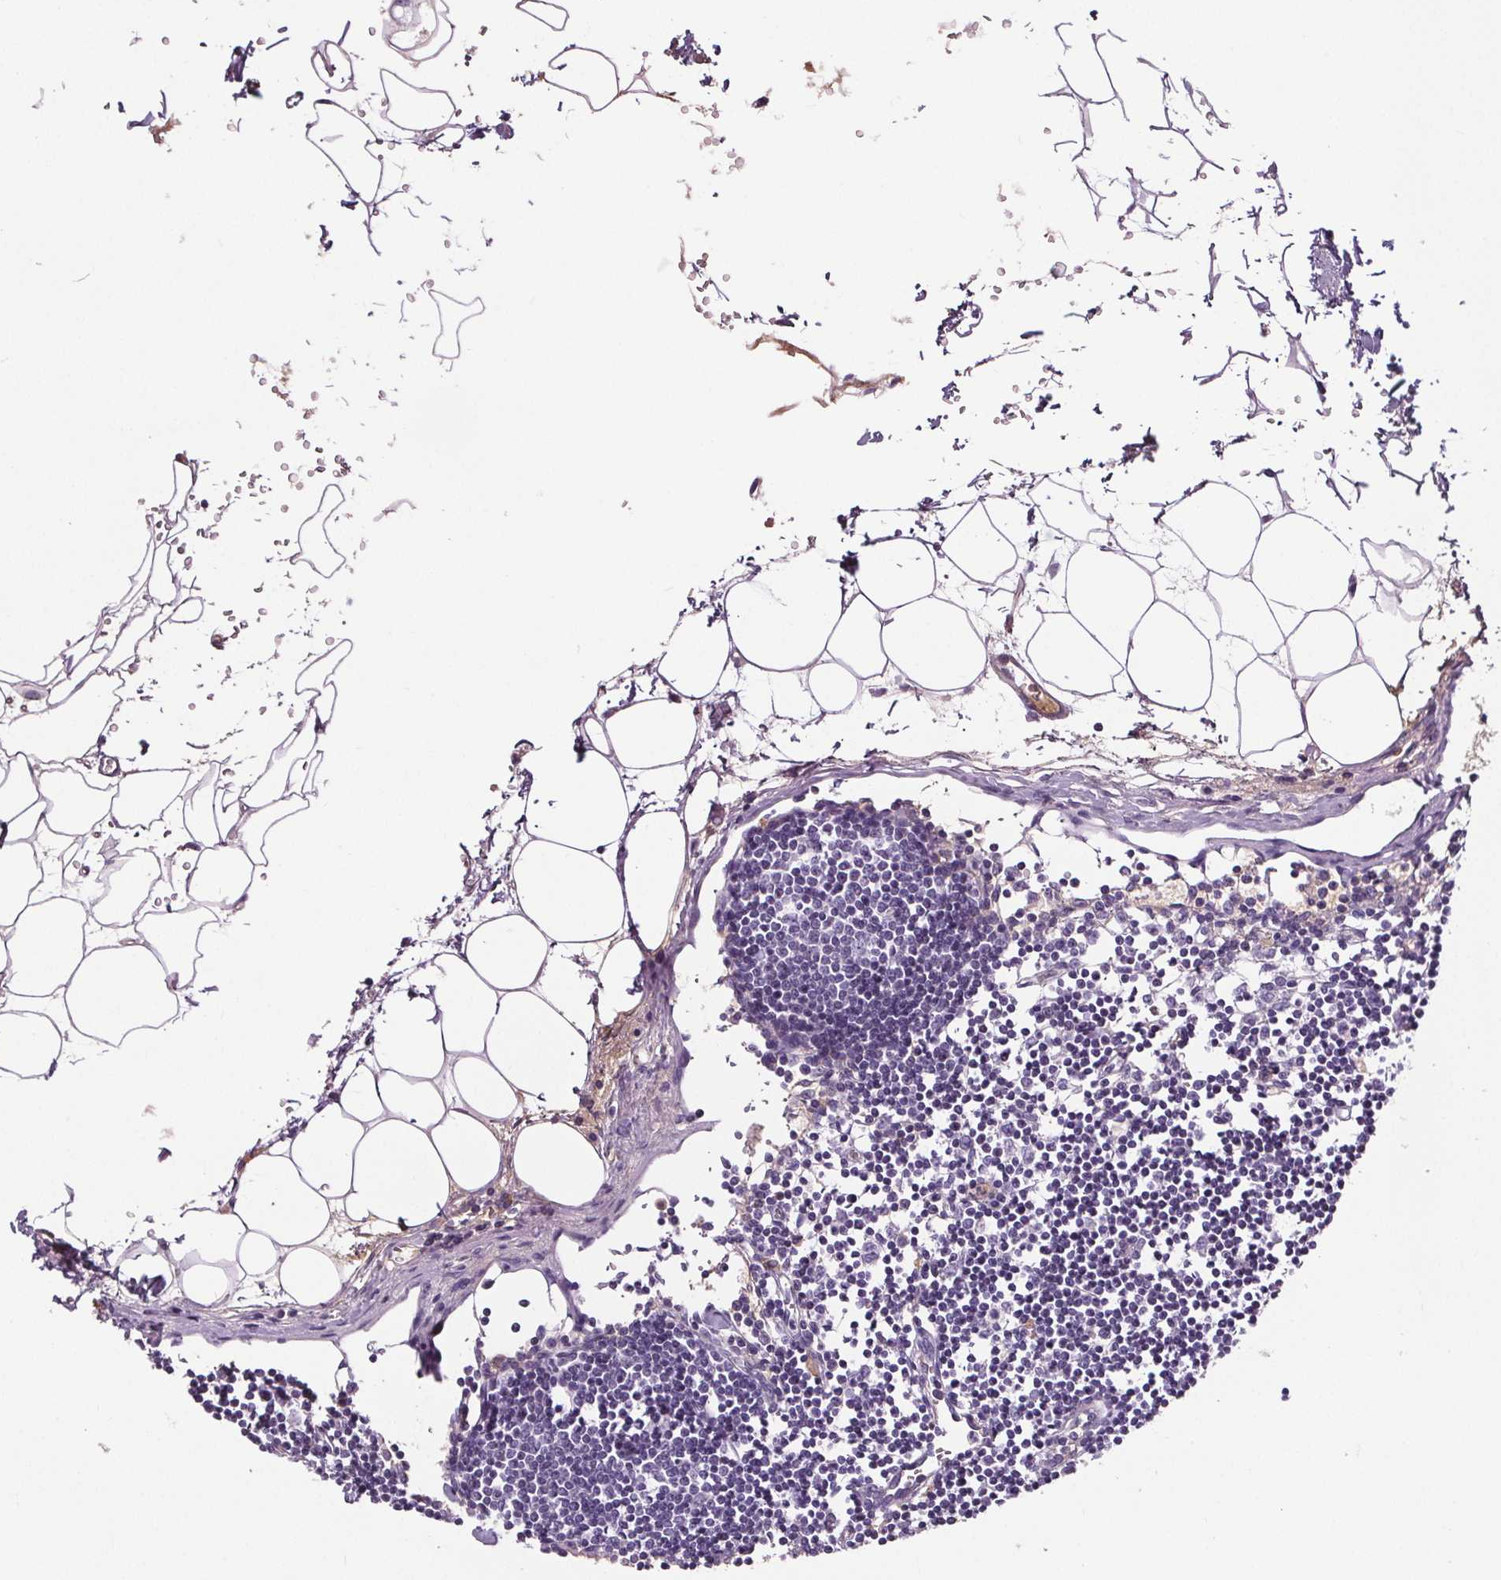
{"staining": {"intensity": "moderate", "quantity": "<25%", "location": "cytoplasmic/membranous"}, "tissue": "lymph node", "cell_type": "Germinal center cells", "image_type": "normal", "snomed": [{"axis": "morphology", "description": "Normal tissue, NOS"}, {"axis": "topography", "description": "Lymph node"}], "caption": "Human lymph node stained with a protein marker reveals moderate staining in germinal center cells.", "gene": "CD5L", "patient": {"sex": "female", "age": 65}}